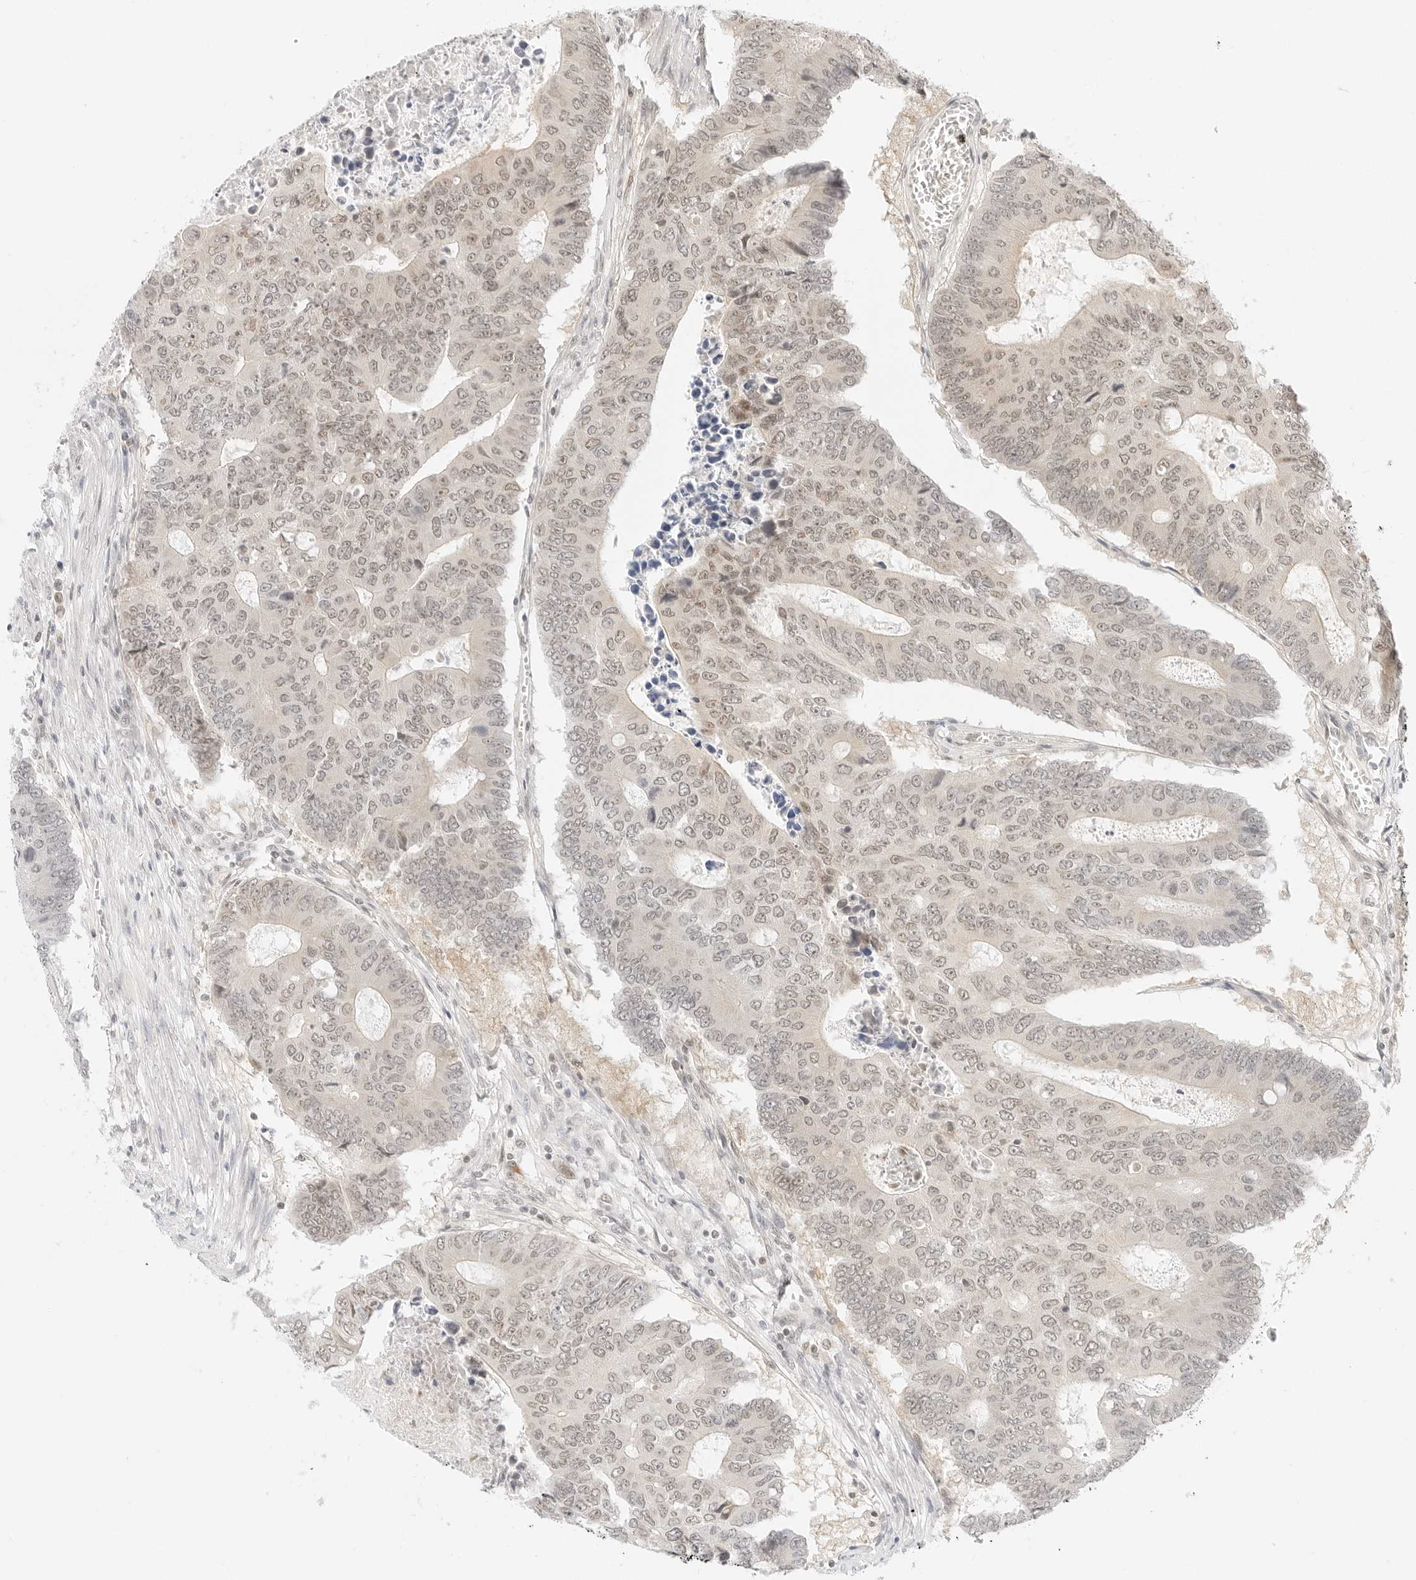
{"staining": {"intensity": "weak", "quantity": ">75%", "location": "nuclear"}, "tissue": "colorectal cancer", "cell_type": "Tumor cells", "image_type": "cancer", "snomed": [{"axis": "morphology", "description": "Adenocarcinoma, NOS"}, {"axis": "topography", "description": "Colon"}], "caption": "Colorectal cancer stained with a protein marker demonstrates weak staining in tumor cells.", "gene": "POLR3C", "patient": {"sex": "male", "age": 87}}